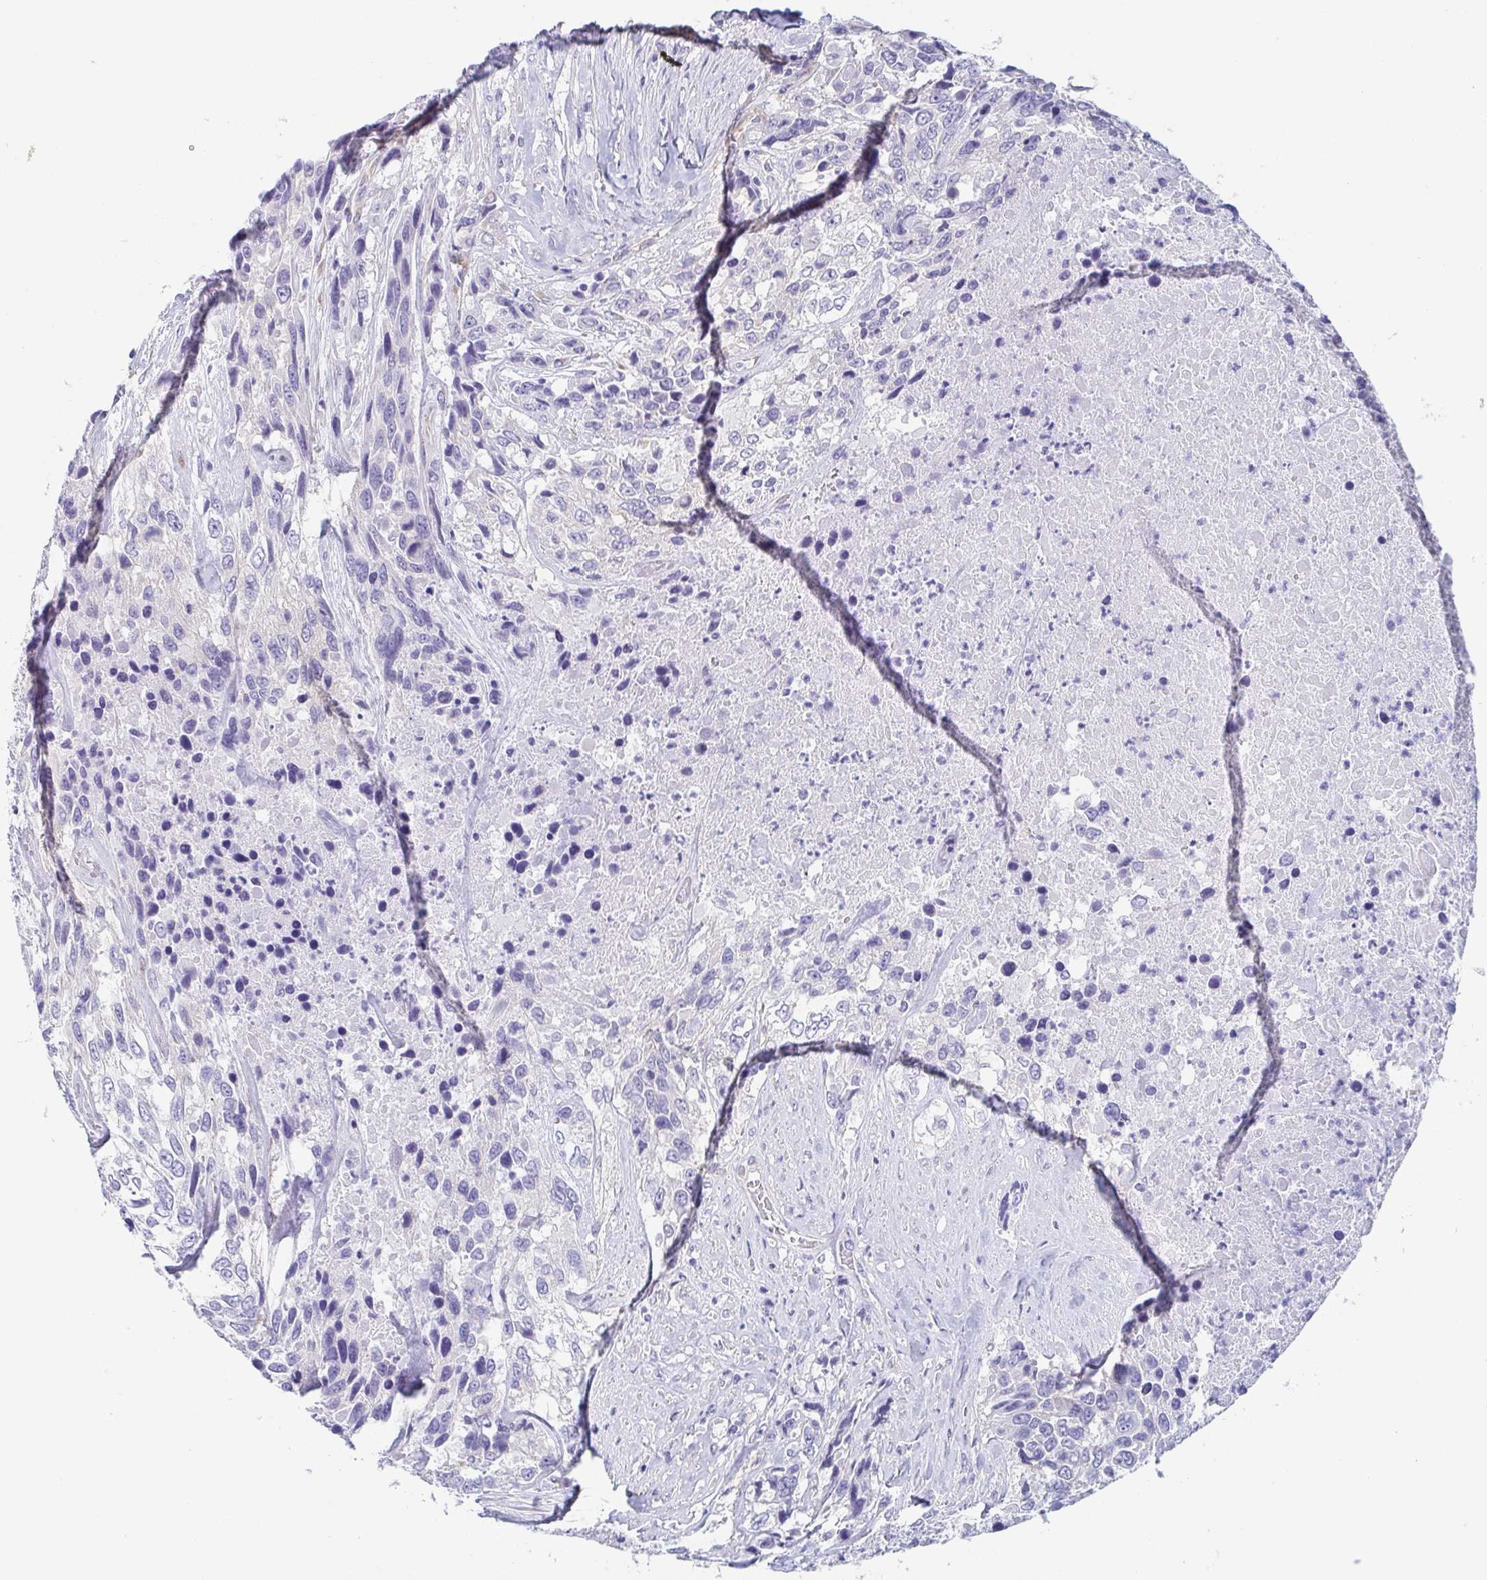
{"staining": {"intensity": "negative", "quantity": "none", "location": "none"}, "tissue": "urothelial cancer", "cell_type": "Tumor cells", "image_type": "cancer", "snomed": [{"axis": "morphology", "description": "Urothelial carcinoma, High grade"}, {"axis": "topography", "description": "Urinary bladder"}], "caption": "Immunohistochemistry (IHC) image of neoplastic tissue: urothelial carcinoma (high-grade) stained with DAB shows no significant protein positivity in tumor cells. (DAB (3,3'-diaminobenzidine) immunohistochemistry (IHC) visualized using brightfield microscopy, high magnification).", "gene": "DYNC1I1", "patient": {"sex": "female", "age": 70}}